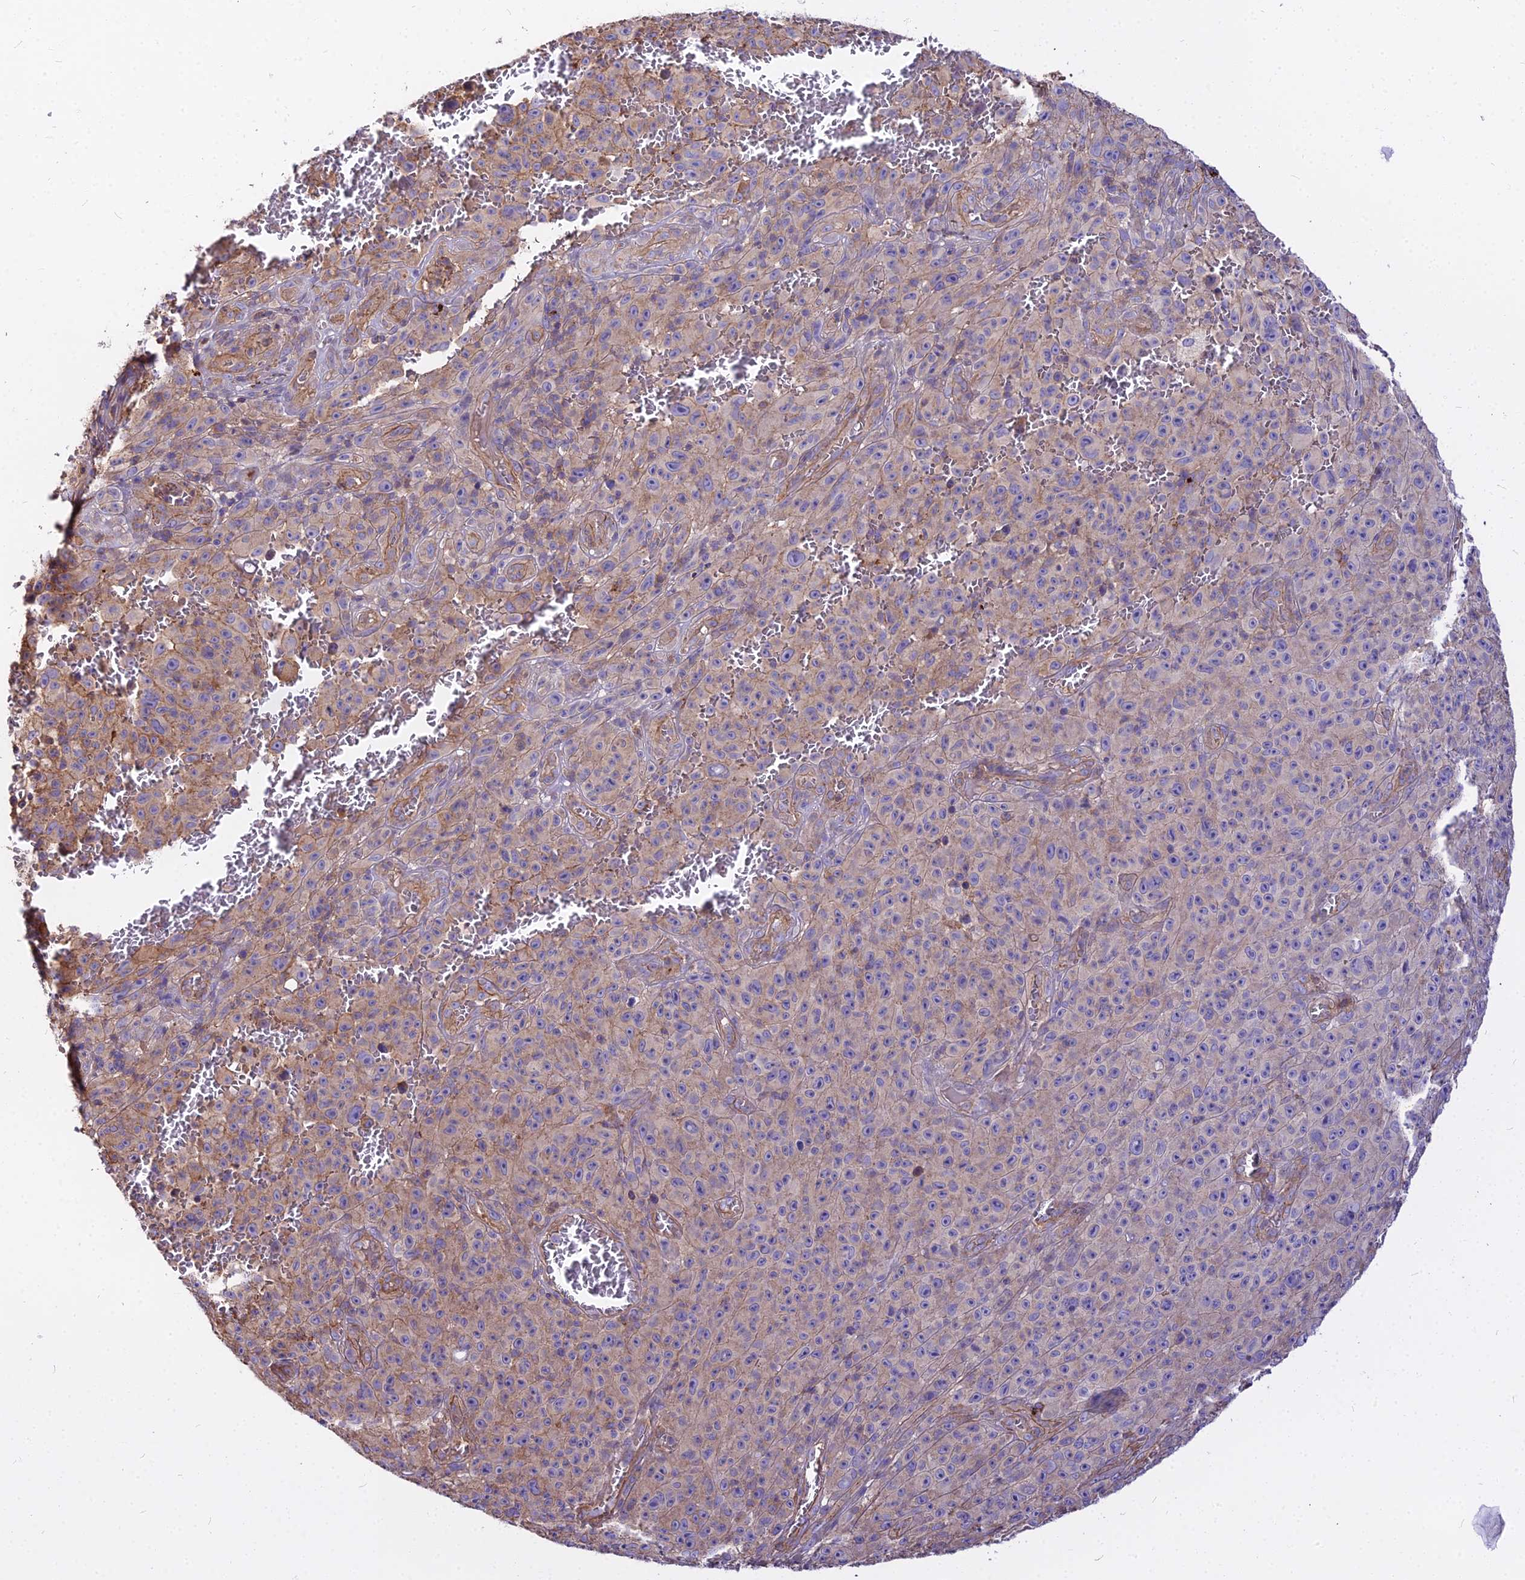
{"staining": {"intensity": "weak", "quantity": "<25%", "location": "cytoplasmic/membranous"}, "tissue": "melanoma", "cell_type": "Tumor cells", "image_type": "cancer", "snomed": [{"axis": "morphology", "description": "Malignant melanoma, NOS"}, {"axis": "topography", "description": "Skin"}], "caption": "Malignant melanoma was stained to show a protein in brown. There is no significant positivity in tumor cells.", "gene": "GLYAT", "patient": {"sex": "female", "age": 82}}